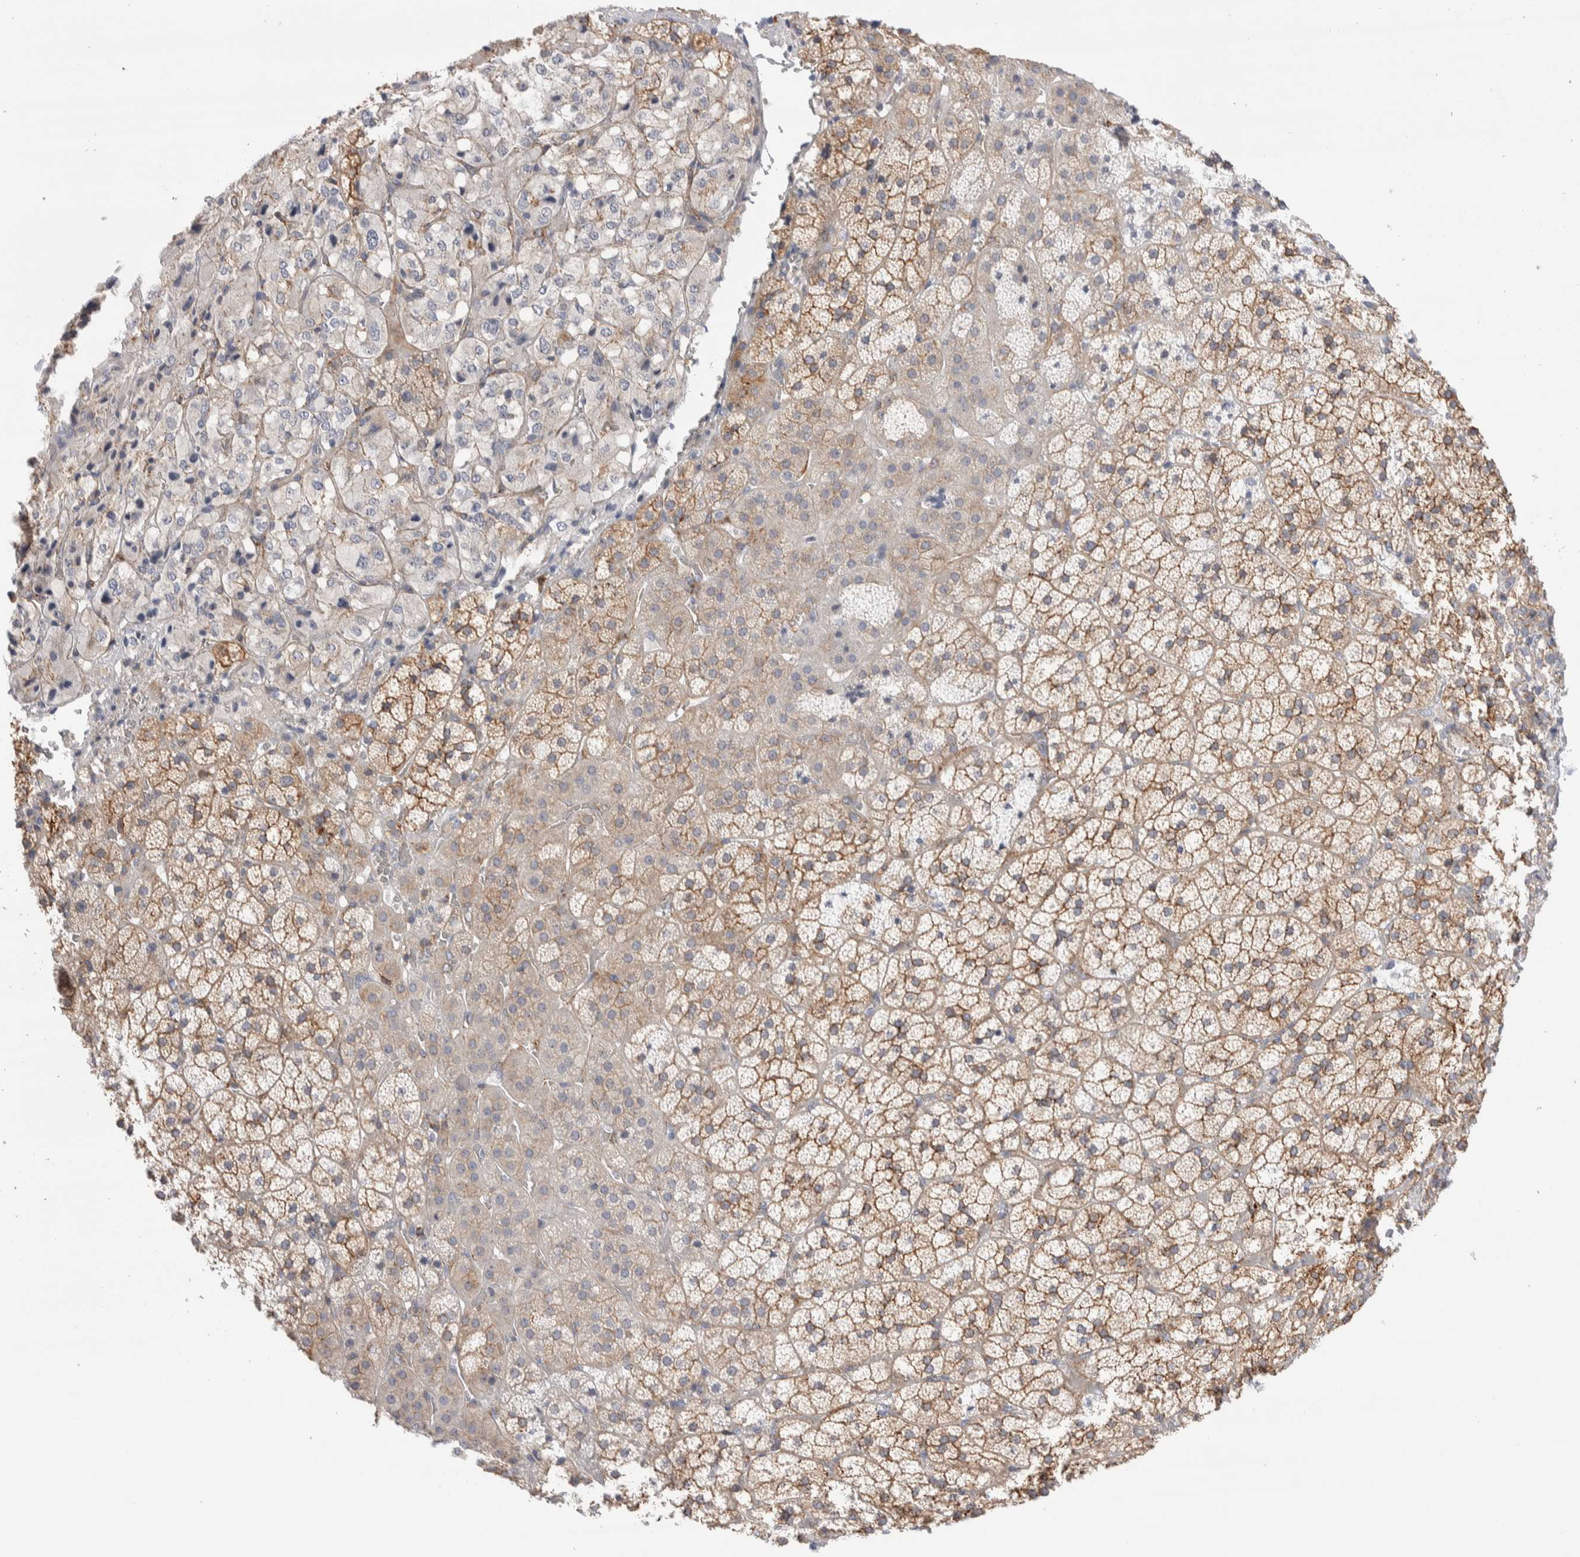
{"staining": {"intensity": "moderate", "quantity": ">75%", "location": "cytoplasmic/membranous"}, "tissue": "adrenal gland", "cell_type": "Glandular cells", "image_type": "normal", "snomed": [{"axis": "morphology", "description": "Normal tissue, NOS"}, {"axis": "topography", "description": "Adrenal gland"}], "caption": "The image demonstrates staining of benign adrenal gland, revealing moderate cytoplasmic/membranous protein positivity (brown color) within glandular cells. (DAB IHC with brightfield microscopy, high magnification).", "gene": "SEPTIN4", "patient": {"sex": "female", "age": 44}}